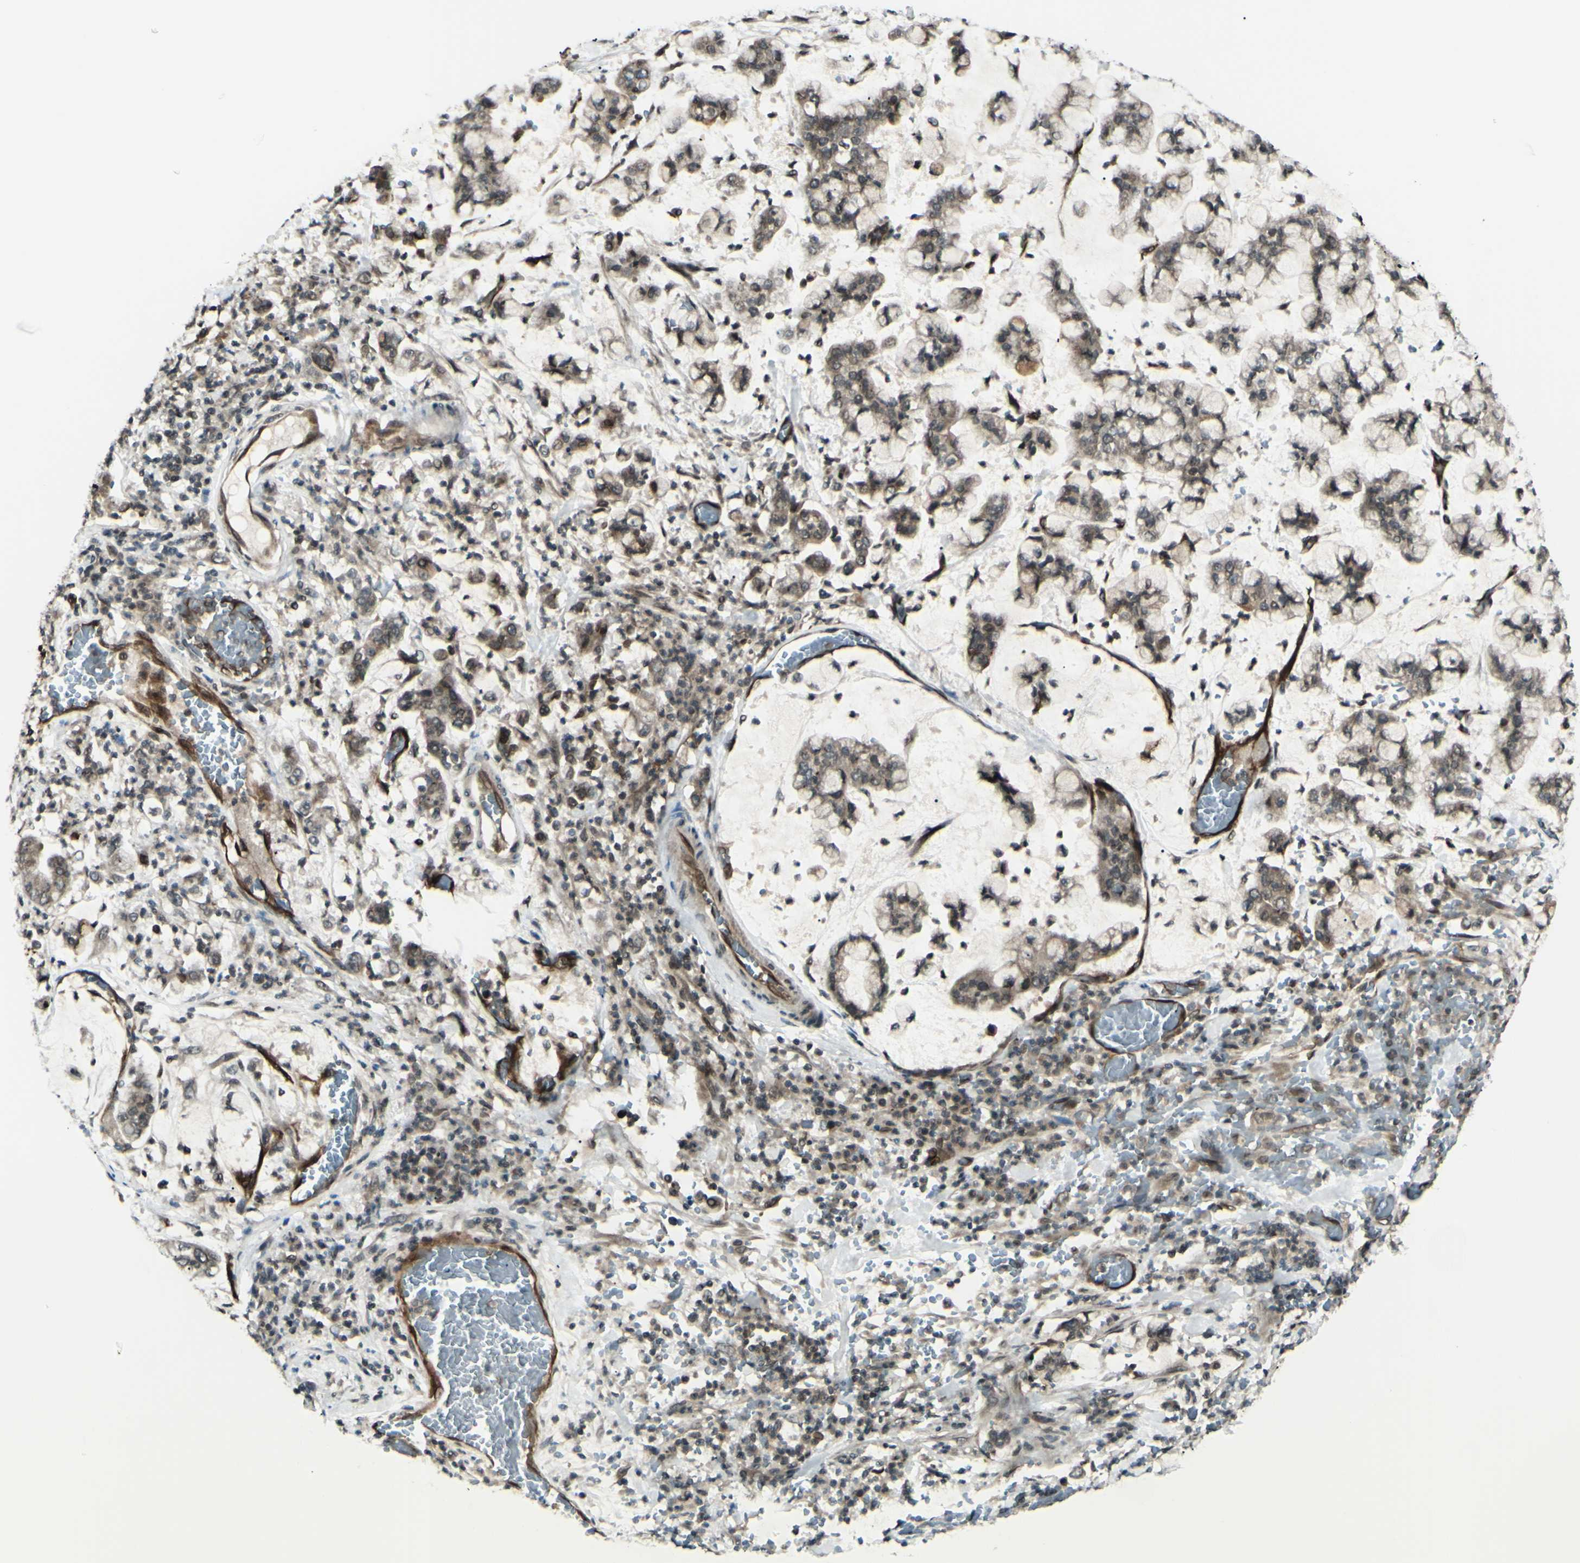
{"staining": {"intensity": "weak", "quantity": ">75%", "location": "cytoplasmic/membranous,nuclear"}, "tissue": "stomach cancer", "cell_type": "Tumor cells", "image_type": "cancer", "snomed": [{"axis": "morphology", "description": "Normal tissue, NOS"}, {"axis": "morphology", "description": "Adenocarcinoma, NOS"}, {"axis": "topography", "description": "Stomach, upper"}, {"axis": "topography", "description": "Stomach"}], "caption": "This is a photomicrograph of IHC staining of stomach cancer (adenocarcinoma), which shows weak staining in the cytoplasmic/membranous and nuclear of tumor cells.", "gene": "MLF2", "patient": {"sex": "male", "age": 76}}